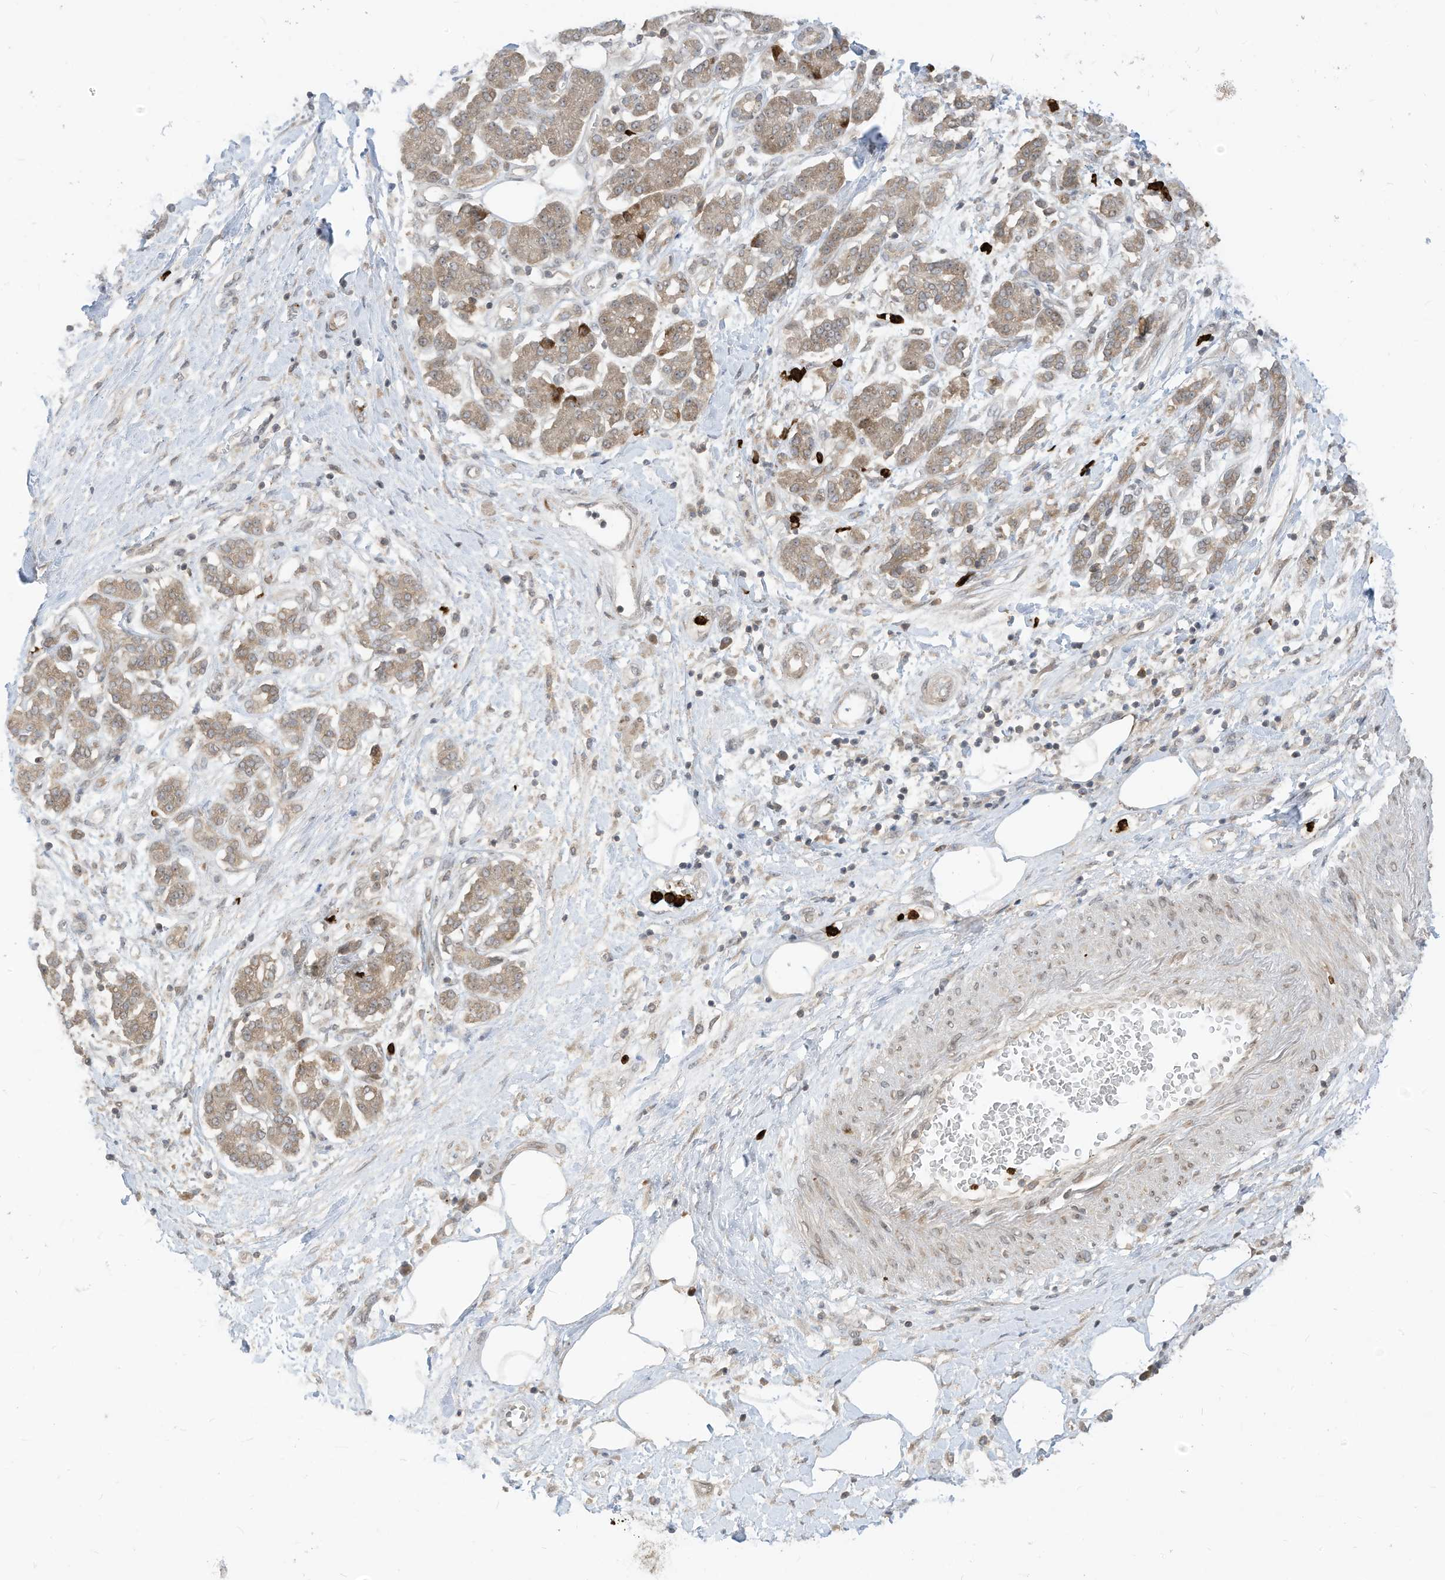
{"staining": {"intensity": "weak", "quantity": ">75%", "location": "cytoplasmic/membranous"}, "tissue": "pancreatic cancer", "cell_type": "Tumor cells", "image_type": "cancer", "snomed": [{"axis": "morphology", "description": "Adenocarcinoma, NOS"}, {"axis": "topography", "description": "Pancreas"}], "caption": "Immunohistochemical staining of human adenocarcinoma (pancreatic) shows weak cytoplasmic/membranous protein expression in about >75% of tumor cells.", "gene": "CNKSR1", "patient": {"sex": "female", "age": 73}}